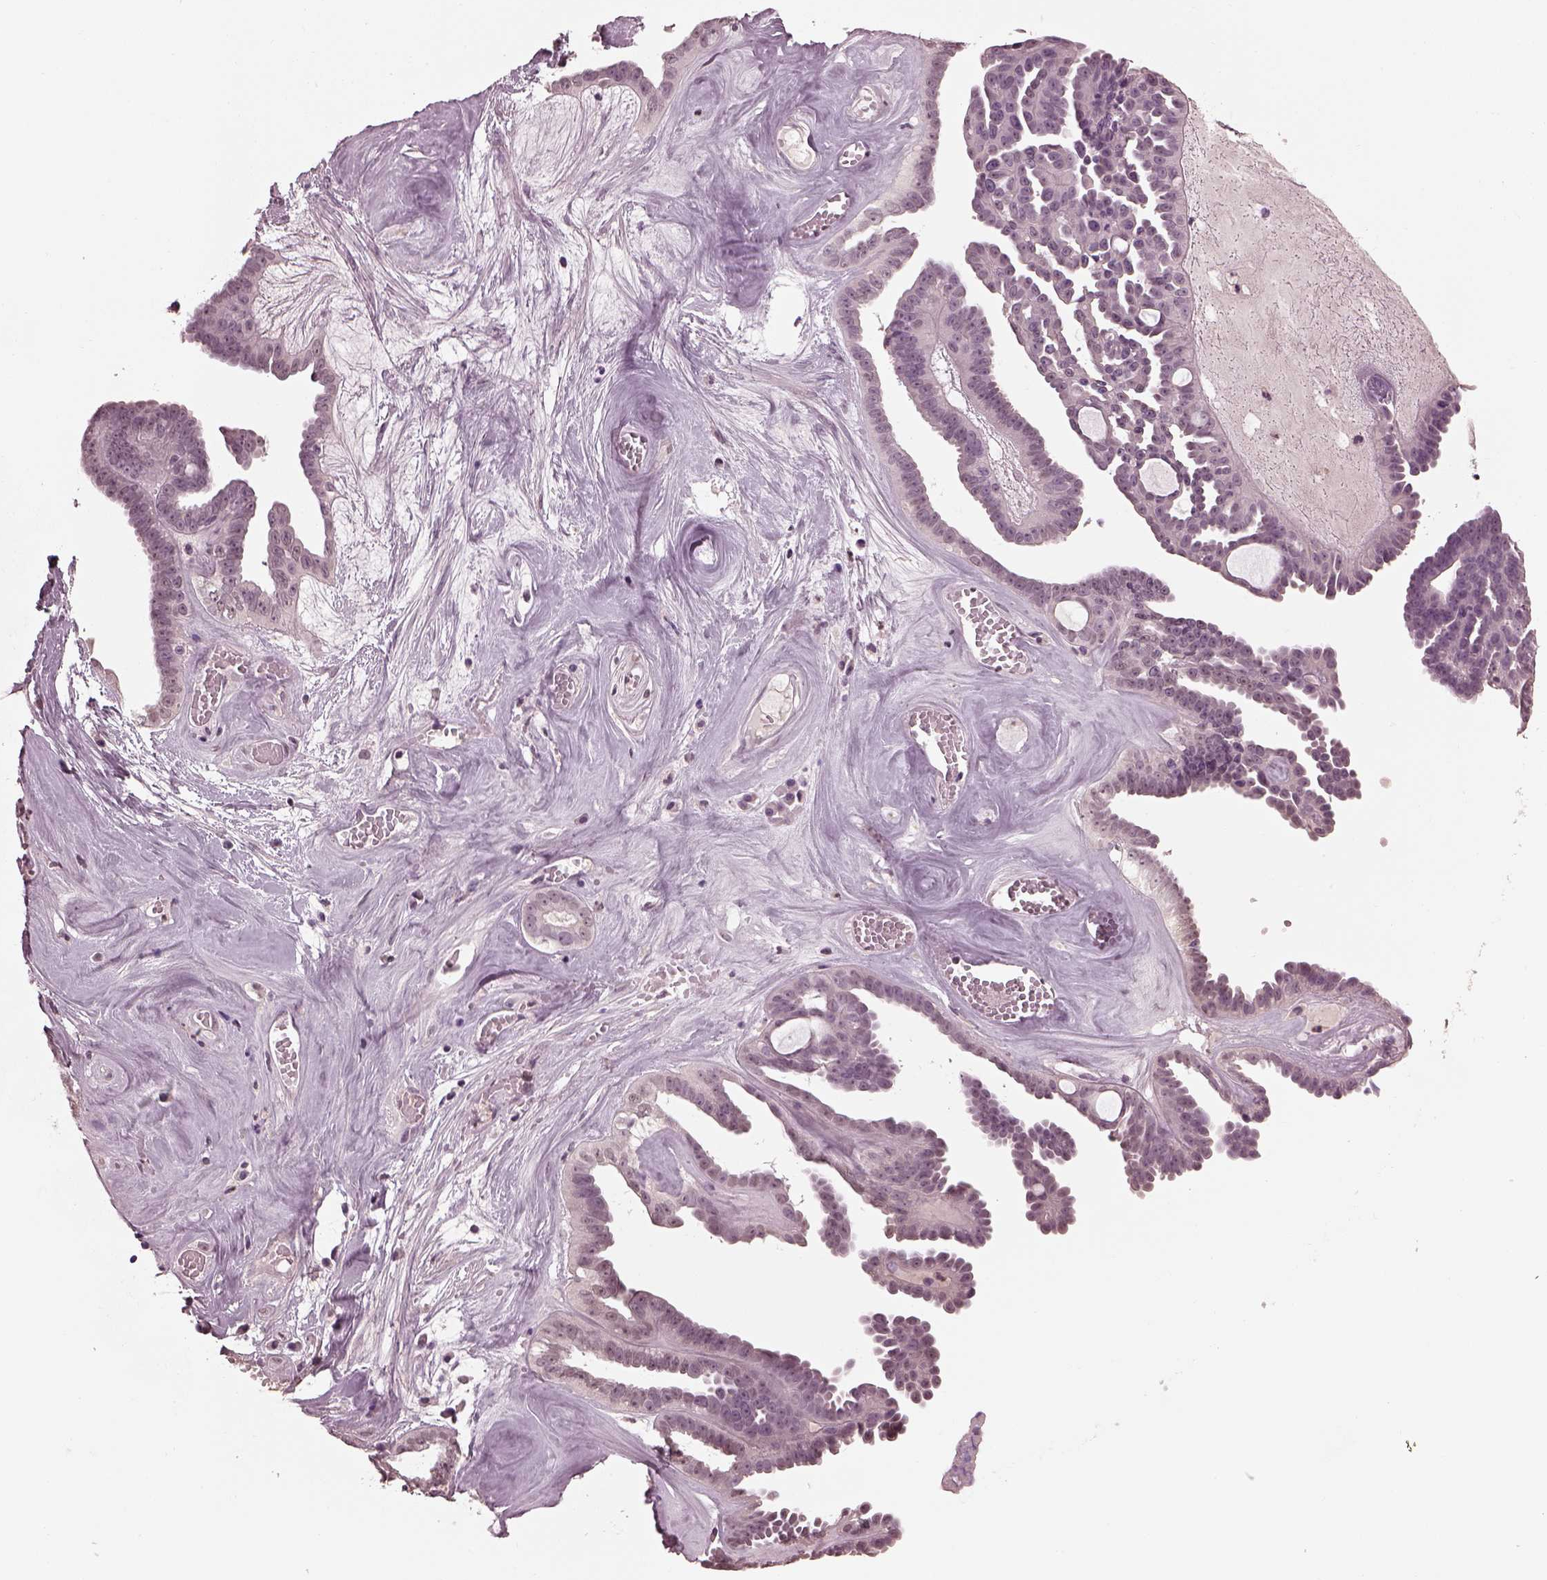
{"staining": {"intensity": "negative", "quantity": "none", "location": "none"}, "tissue": "ovarian cancer", "cell_type": "Tumor cells", "image_type": "cancer", "snomed": [{"axis": "morphology", "description": "Cystadenocarcinoma, serous, NOS"}, {"axis": "topography", "description": "Ovary"}], "caption": "Ovarian cancer stained for a protein using IHC demonstrates no staining tumor cells.", "gene": "TSKS", "patient": {"sex": "female", "age": 71}}